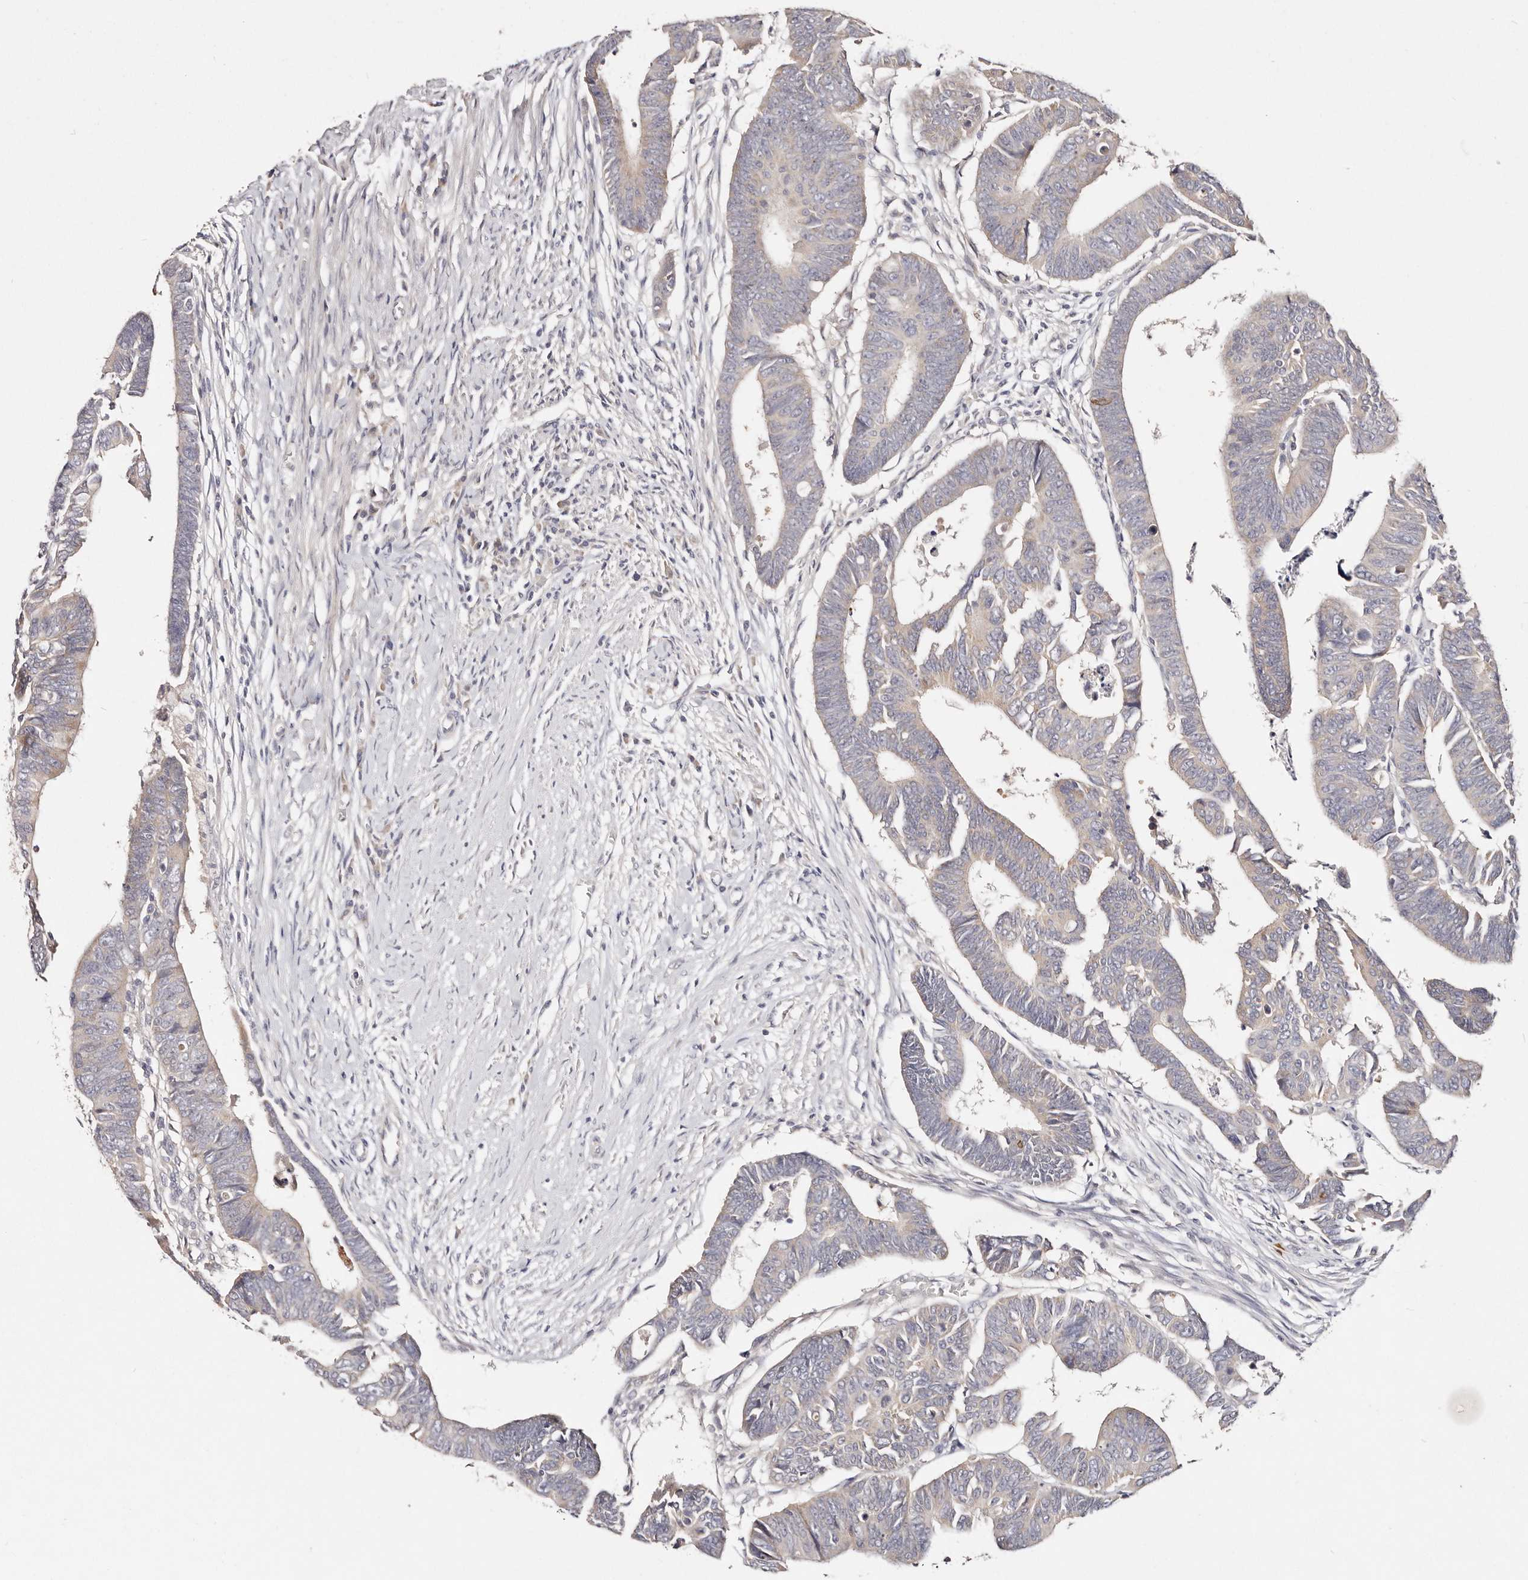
{"staining": {"intensity": "negative", "quantity": "none", "location": "none"}, "tissue": "colorectal cancer", "cell_type": "Tumor cells", "image_type": "cancer", "snomed": [{"axis": "morphology", "description": "Adenocarcinoma, NOS"}, {"axis": "topography", "description": "Rectum"}], "caption": "Protein analysis of colorectal cancer (adenocarcinoma) shows no significant staining in tumor cells. (Brightfield microscopy of DAB (3,3'-diaminobenzidine) IHC at high magnification).", "gene": "VIPAS39", "patient": {"sex": "female", "age": 65}}